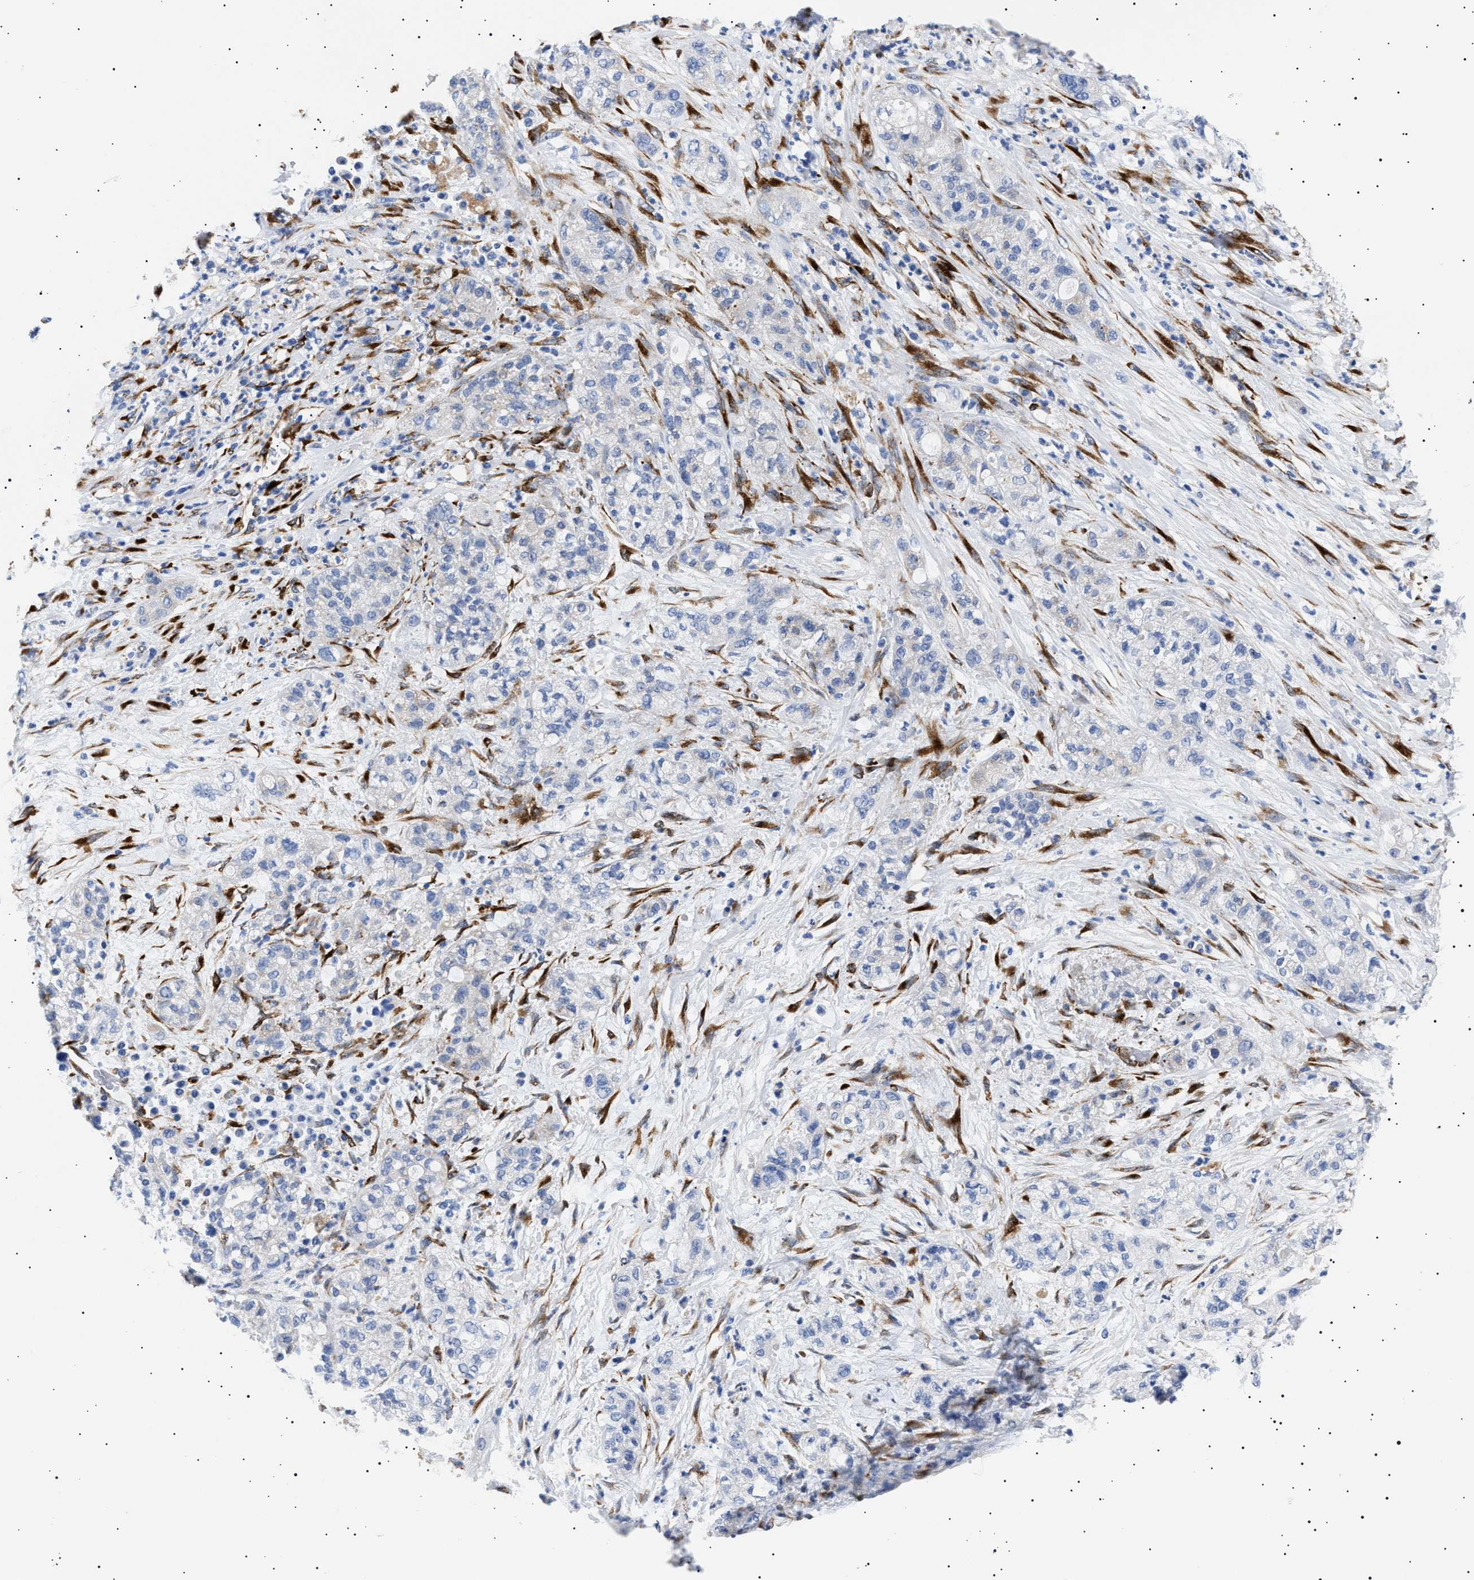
{"staining": {"intensity": "negative", "quantity": "none", "location": "none"}, "tissue": "pancreatic cancer", "cell_type": "Tumor cells", "image_type": "cancer", "snomed": [{"axis": "morphology", "description": "Adenocarcinoma, NOS"}, {"axis": "topography", "description": "Pancreas"}], "caption": "Immunohistochemistry (IHC) photomicrograph of neoplastic tissue: human pancreatic cancer stained with DAB displays no significant protein positivity in tumor cells.", "gene": "HEMGN", "patient": {"sex": "female", "age": 78}}